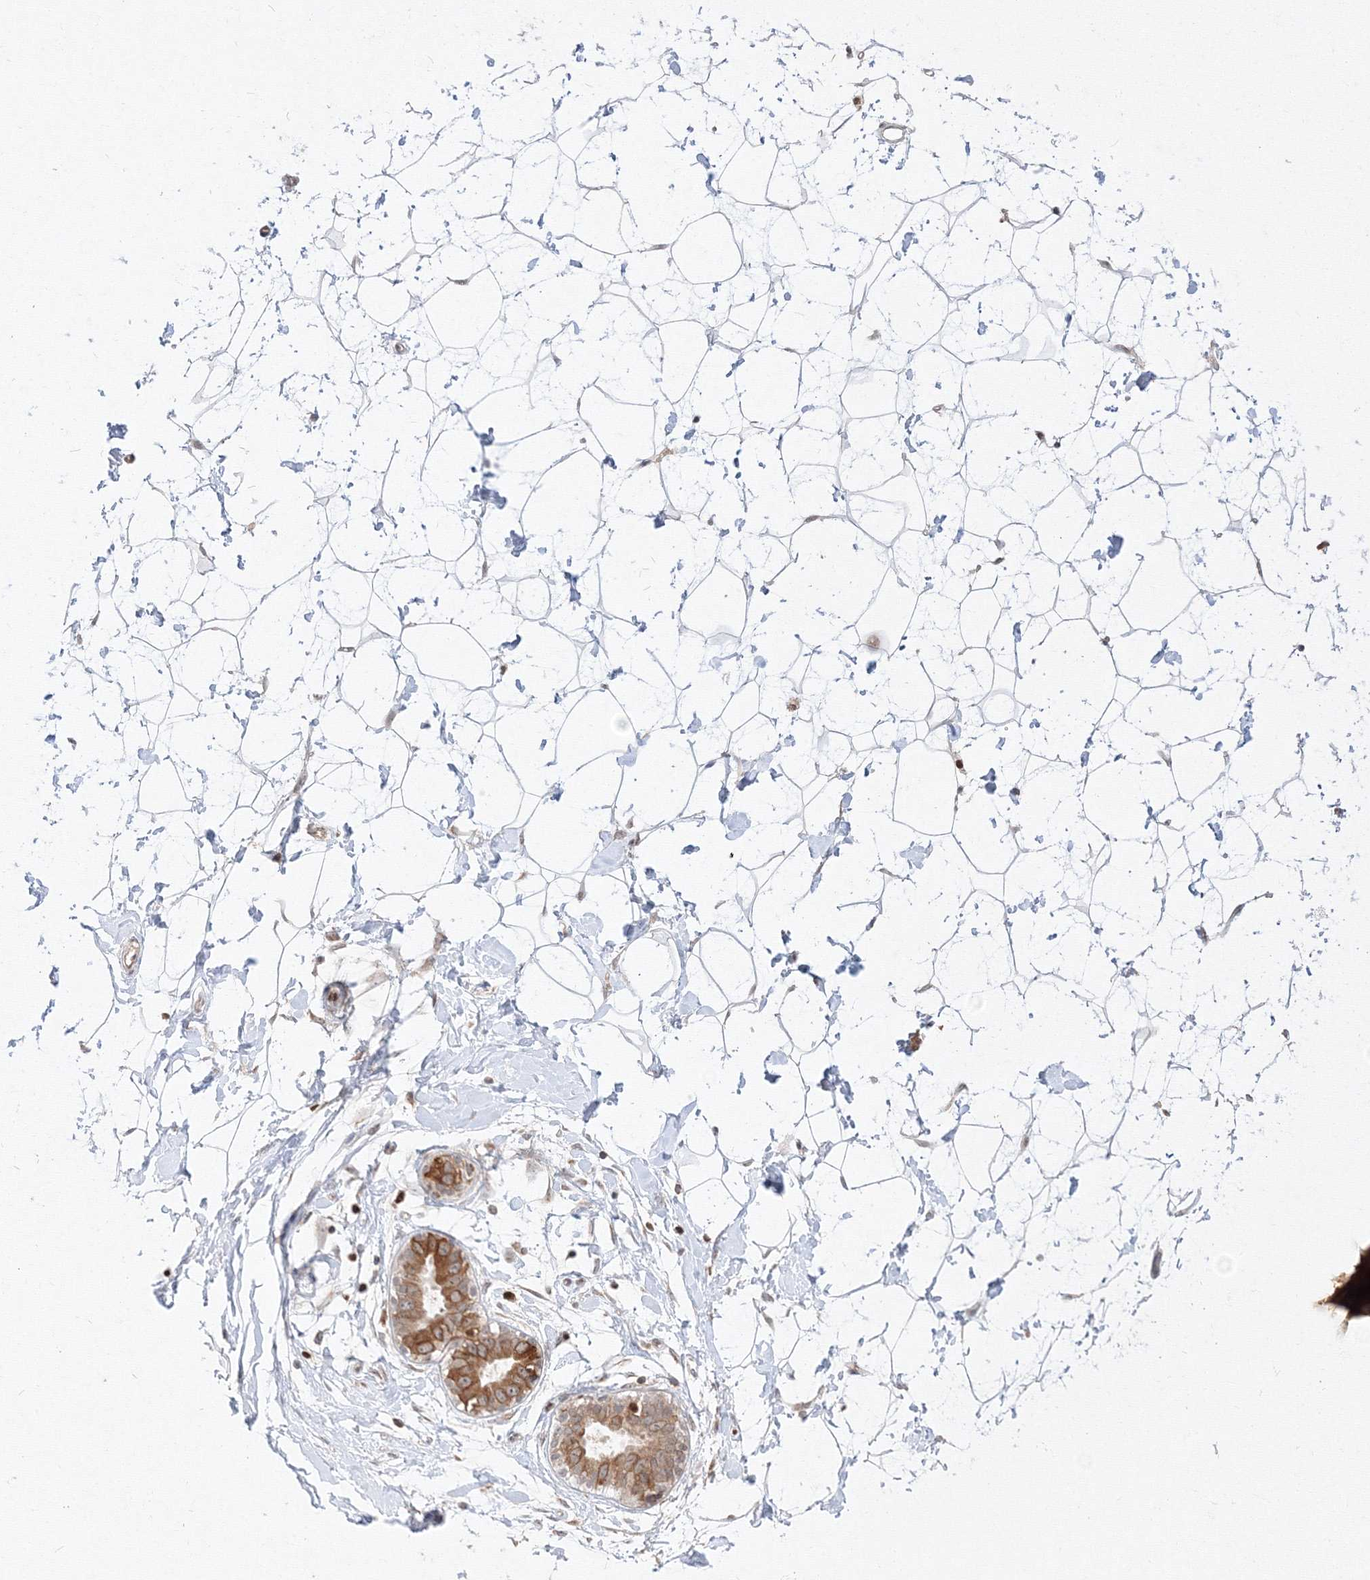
{"staining": {"intensity": "negative", "quantity": "none", "location": "none"}, "tissue": "breast", "cell_type": "Adipocytes", "image_type": "normal", "snomed": [{"axis": "morphology", "description": "Normal tissue, NOS"}, {"axis": "morphology", "description": "Adenoma, NOS"}, {"axis": "topography", "description": "Breast"}], "caption": "Immunohistochemistry (IHC) photomicrograph of normal human breast stained for a protein (brown), which shows no positivity in adipocytes.", "gene": "TMEM50B", "patient": {"sex": "female", "age": 23}}